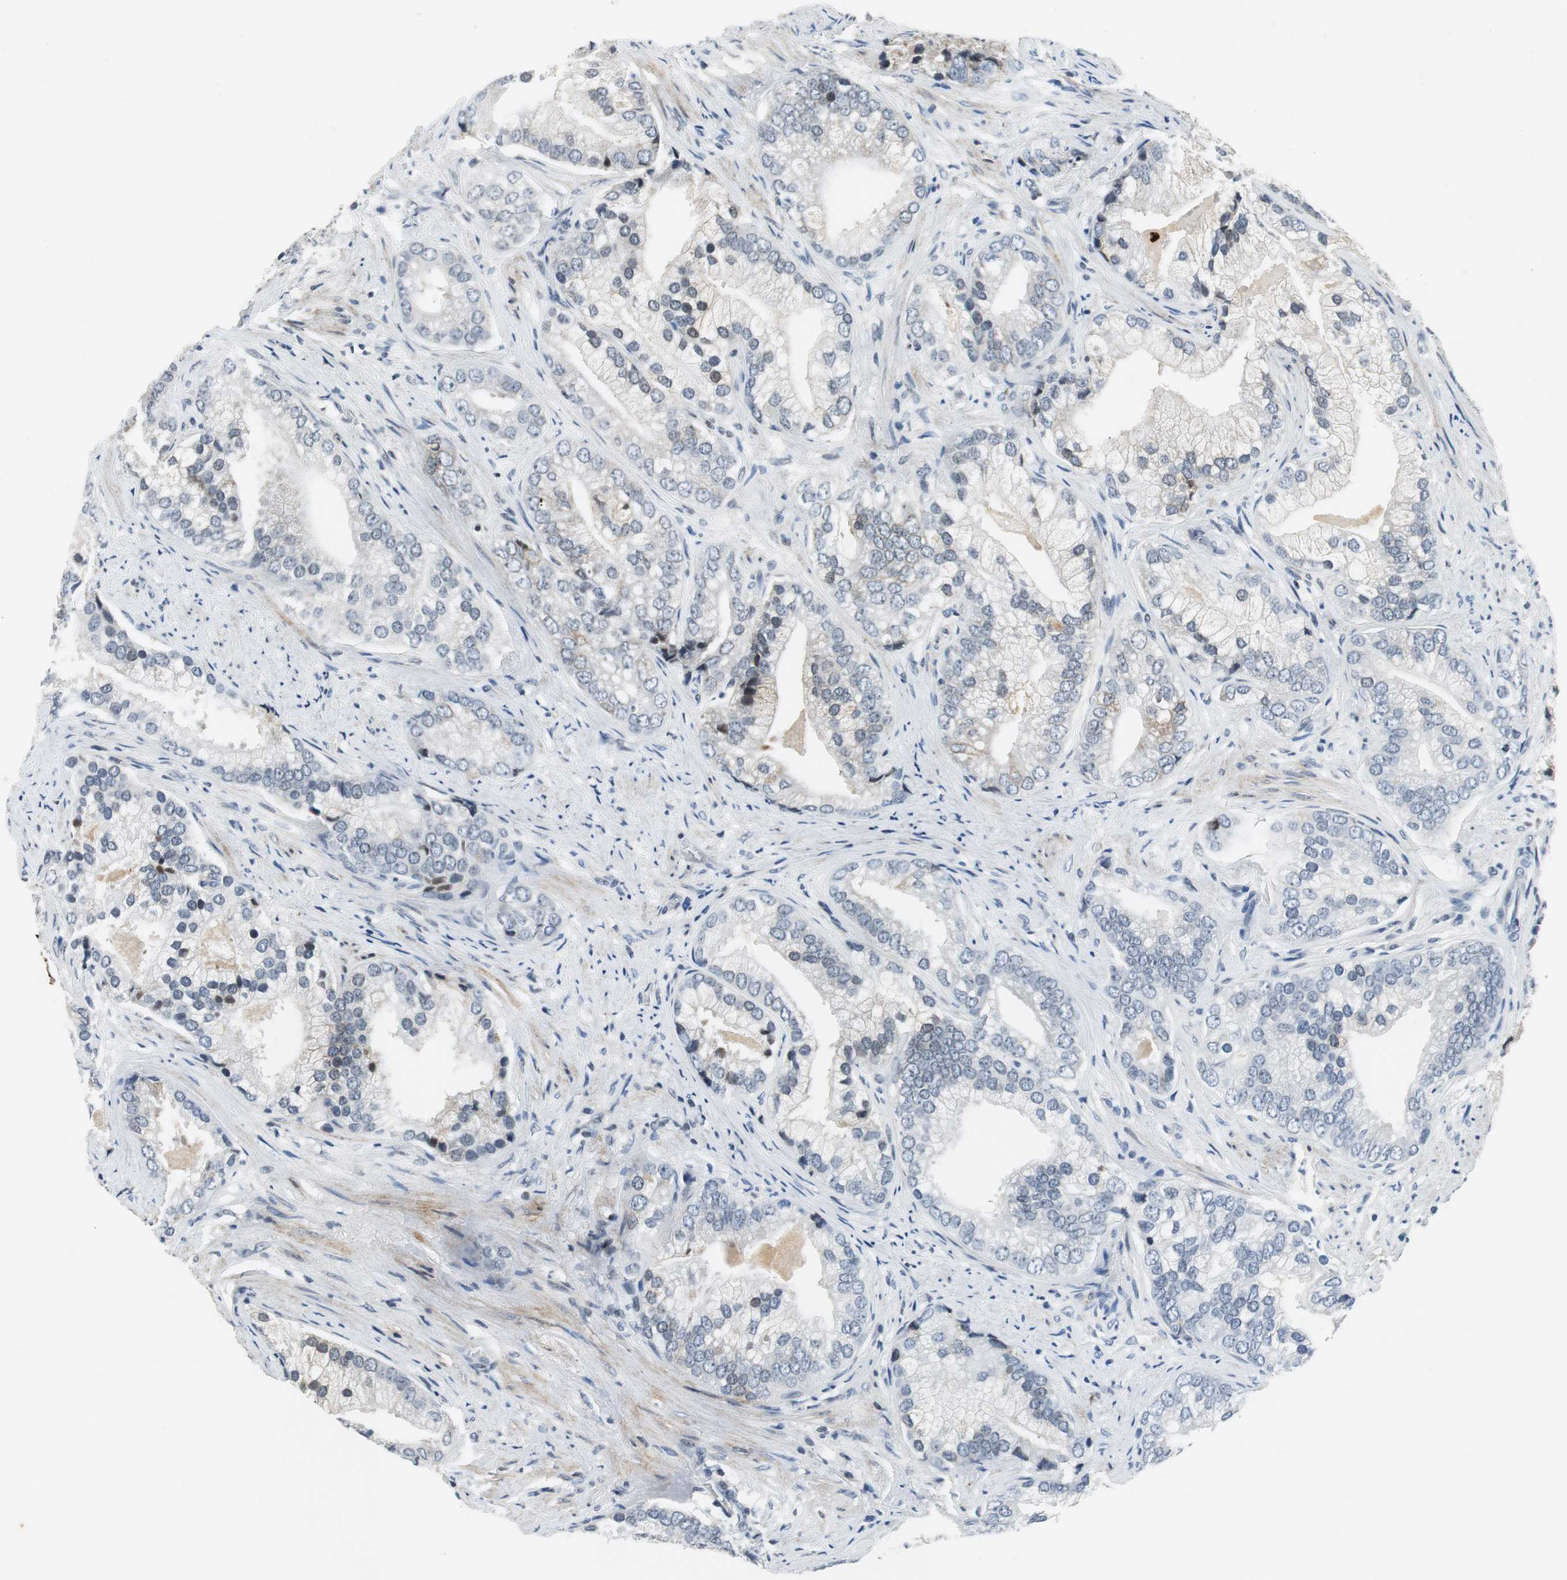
{"staining": {"intensity": "weak", "quantity": "<25%", "location": "nuclear"}, "tissue": "prostate cancer", "cell_type": "Tumor cells", "image_type": "cancer", "snomed": [{"axis": "morphology", "description": "Adenocarcinoma, Low grade"}, {"axis": "topography", "description": "Prostate"}], "caption": "IHC of prostate low-grade adenocarcinoma exhibits no positivity in tumor cells.", "gene": "ORM1", "patient": {"sex": "male", "age": 71}}